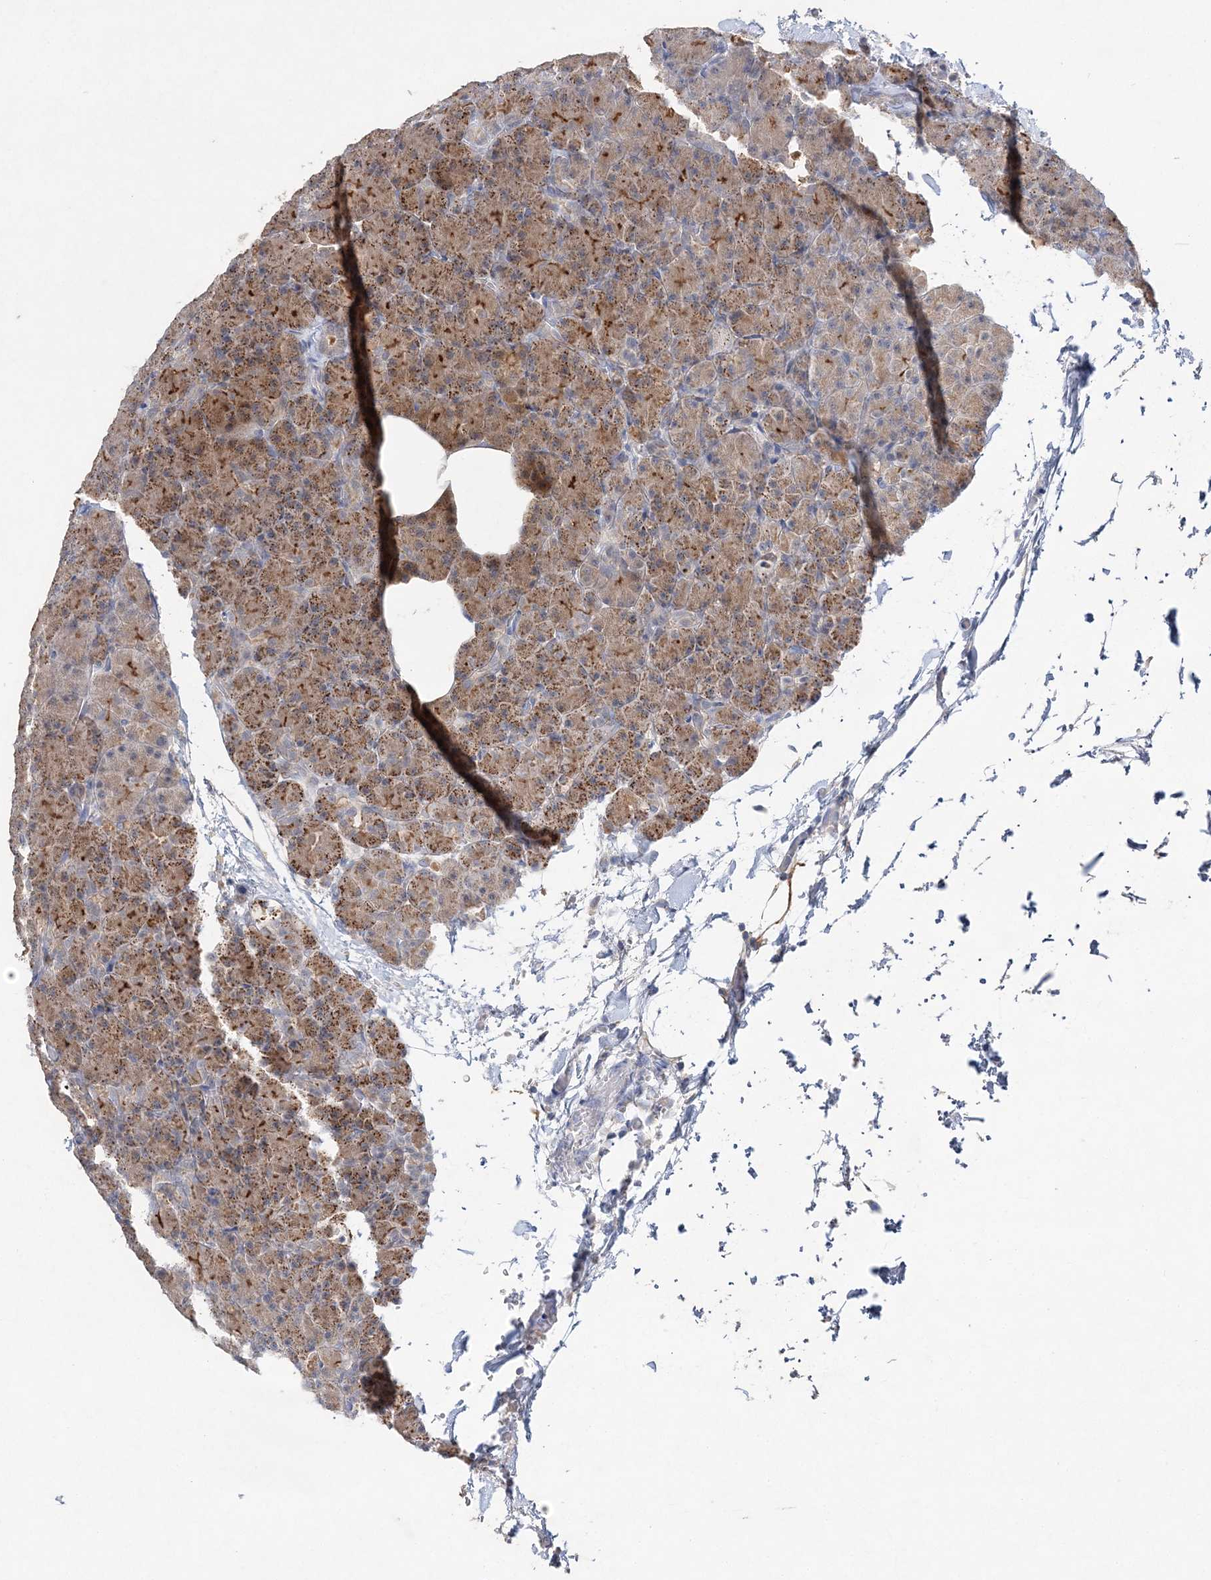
{"staining": {"intensity": "moderate", "quantity": ">75%", "location": "cytoplasmic/membranous"}, "tissue": "pancreas", "cell_type": "Exocrine glandular cells", "image_type": "normal", "snomed": [{"axis": "morphology", "description": "Normal tissue, NOS"}, {"axis": "topography", "description": "Pancreas"}], "caption": "Immunohistochemical staining of unremarkable pancreas reveals moderate cytoplasmic/membranous protein expression in approximately >75% of exocrine glandular cells.", "gene": "MAT2B", "patient": {"sex": "female", "age": 43}}